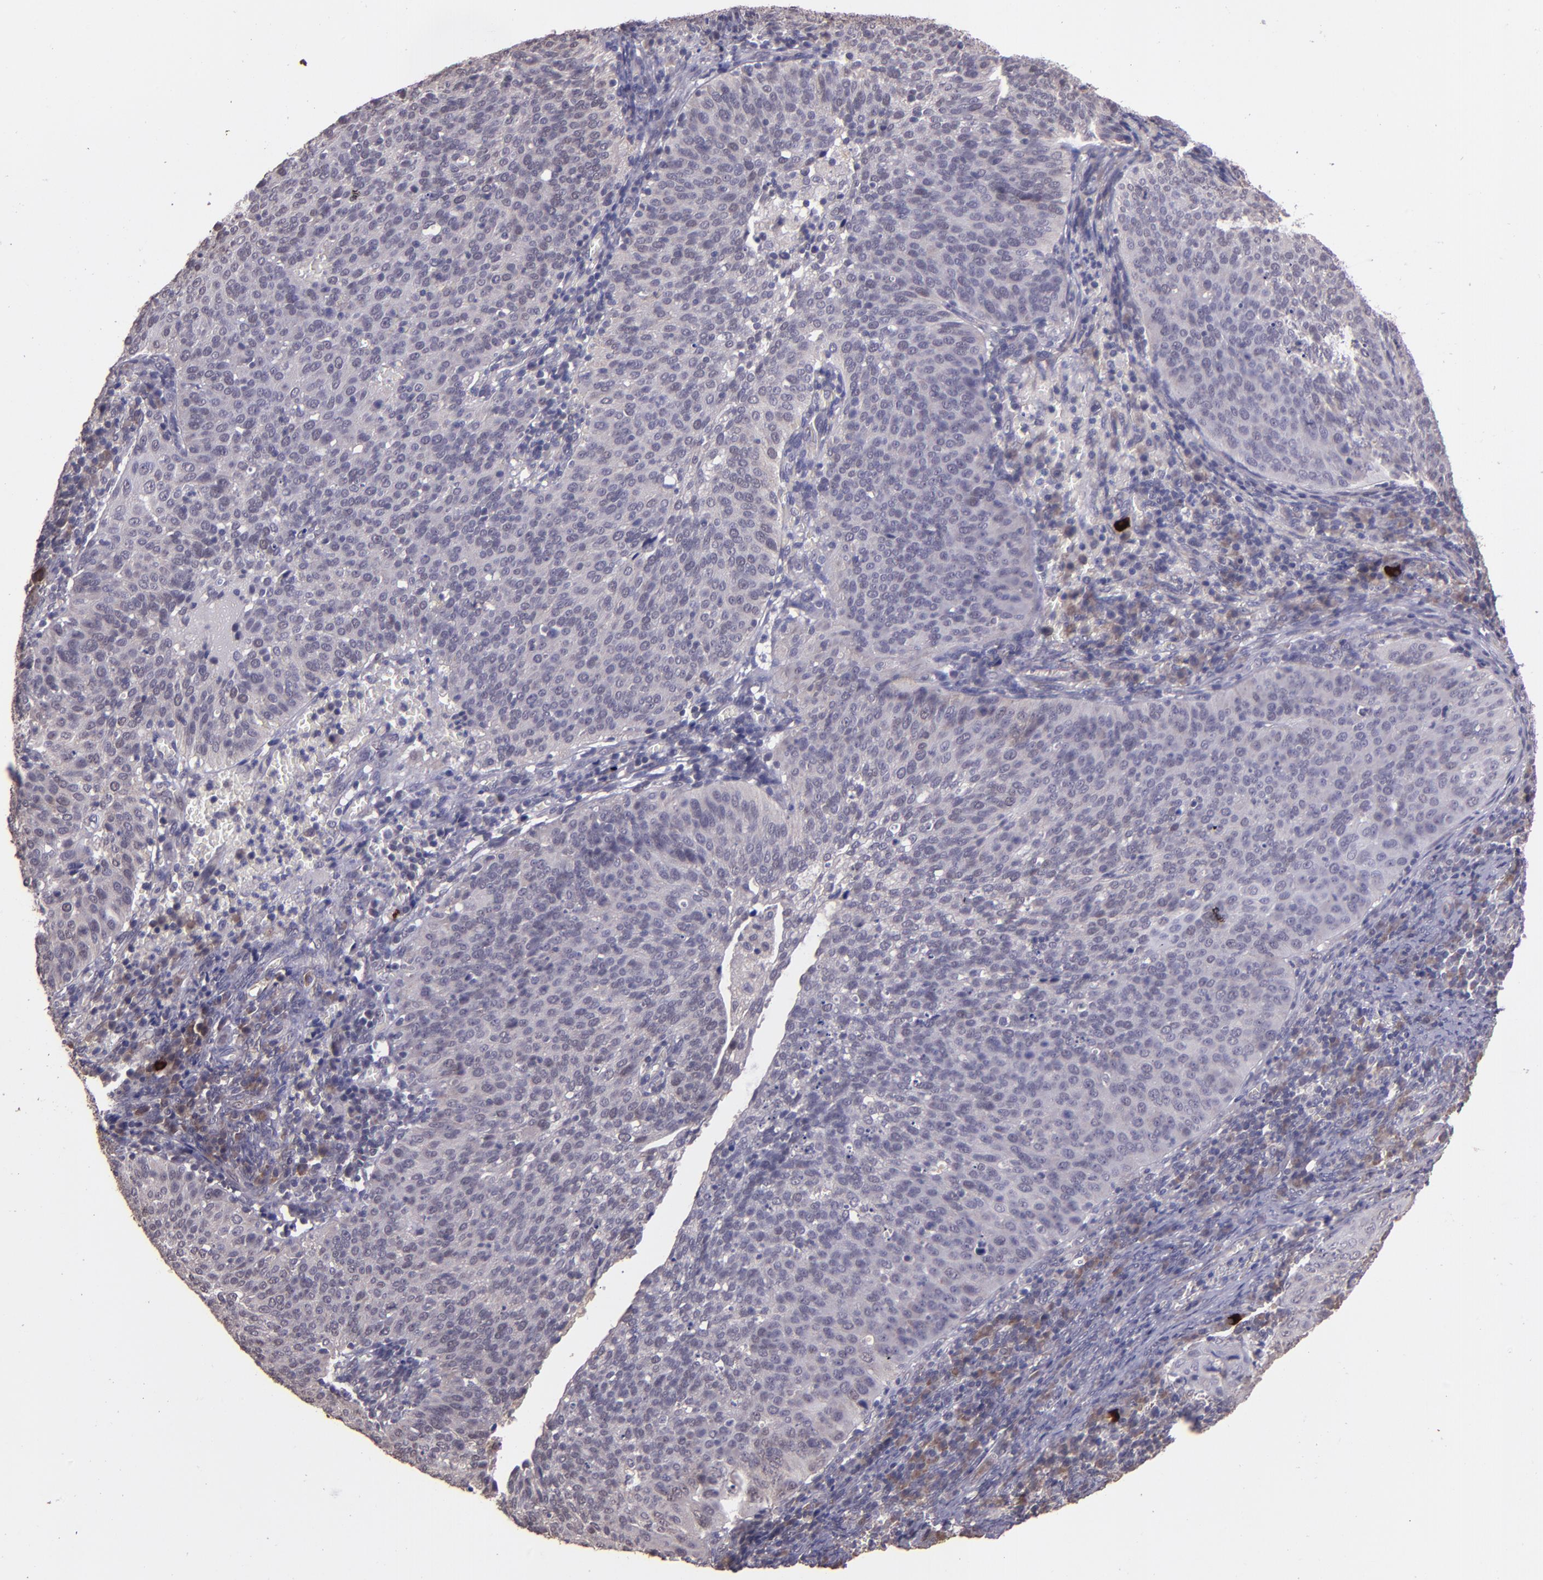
{"staining": {"intensity": "weak", "quantity": "25%-75%", "location": "cytoplasmic/membranous"}, "tissue": "cervical cancer", "cell_type": "Tumor cells", "image_type": "cancer", "snomed": [{"axis": "morphology", "description": "Squamous cell carcinoma, NOS"}, {"axis": "topography", "description": "Cervix"}], "caption": "A low amount of weak cytoplasmic/membranous positivity is appreciated in approximately 25%-75% of tumor cells in cervical squamous cell carcinoma tissue. (DAB (3,3'-diaminobenzidine) IHC, brown staining for protein, blue staining for nuclei).", "gene": "TAF7L", "patient": {"sex": "female", "age": 39}}